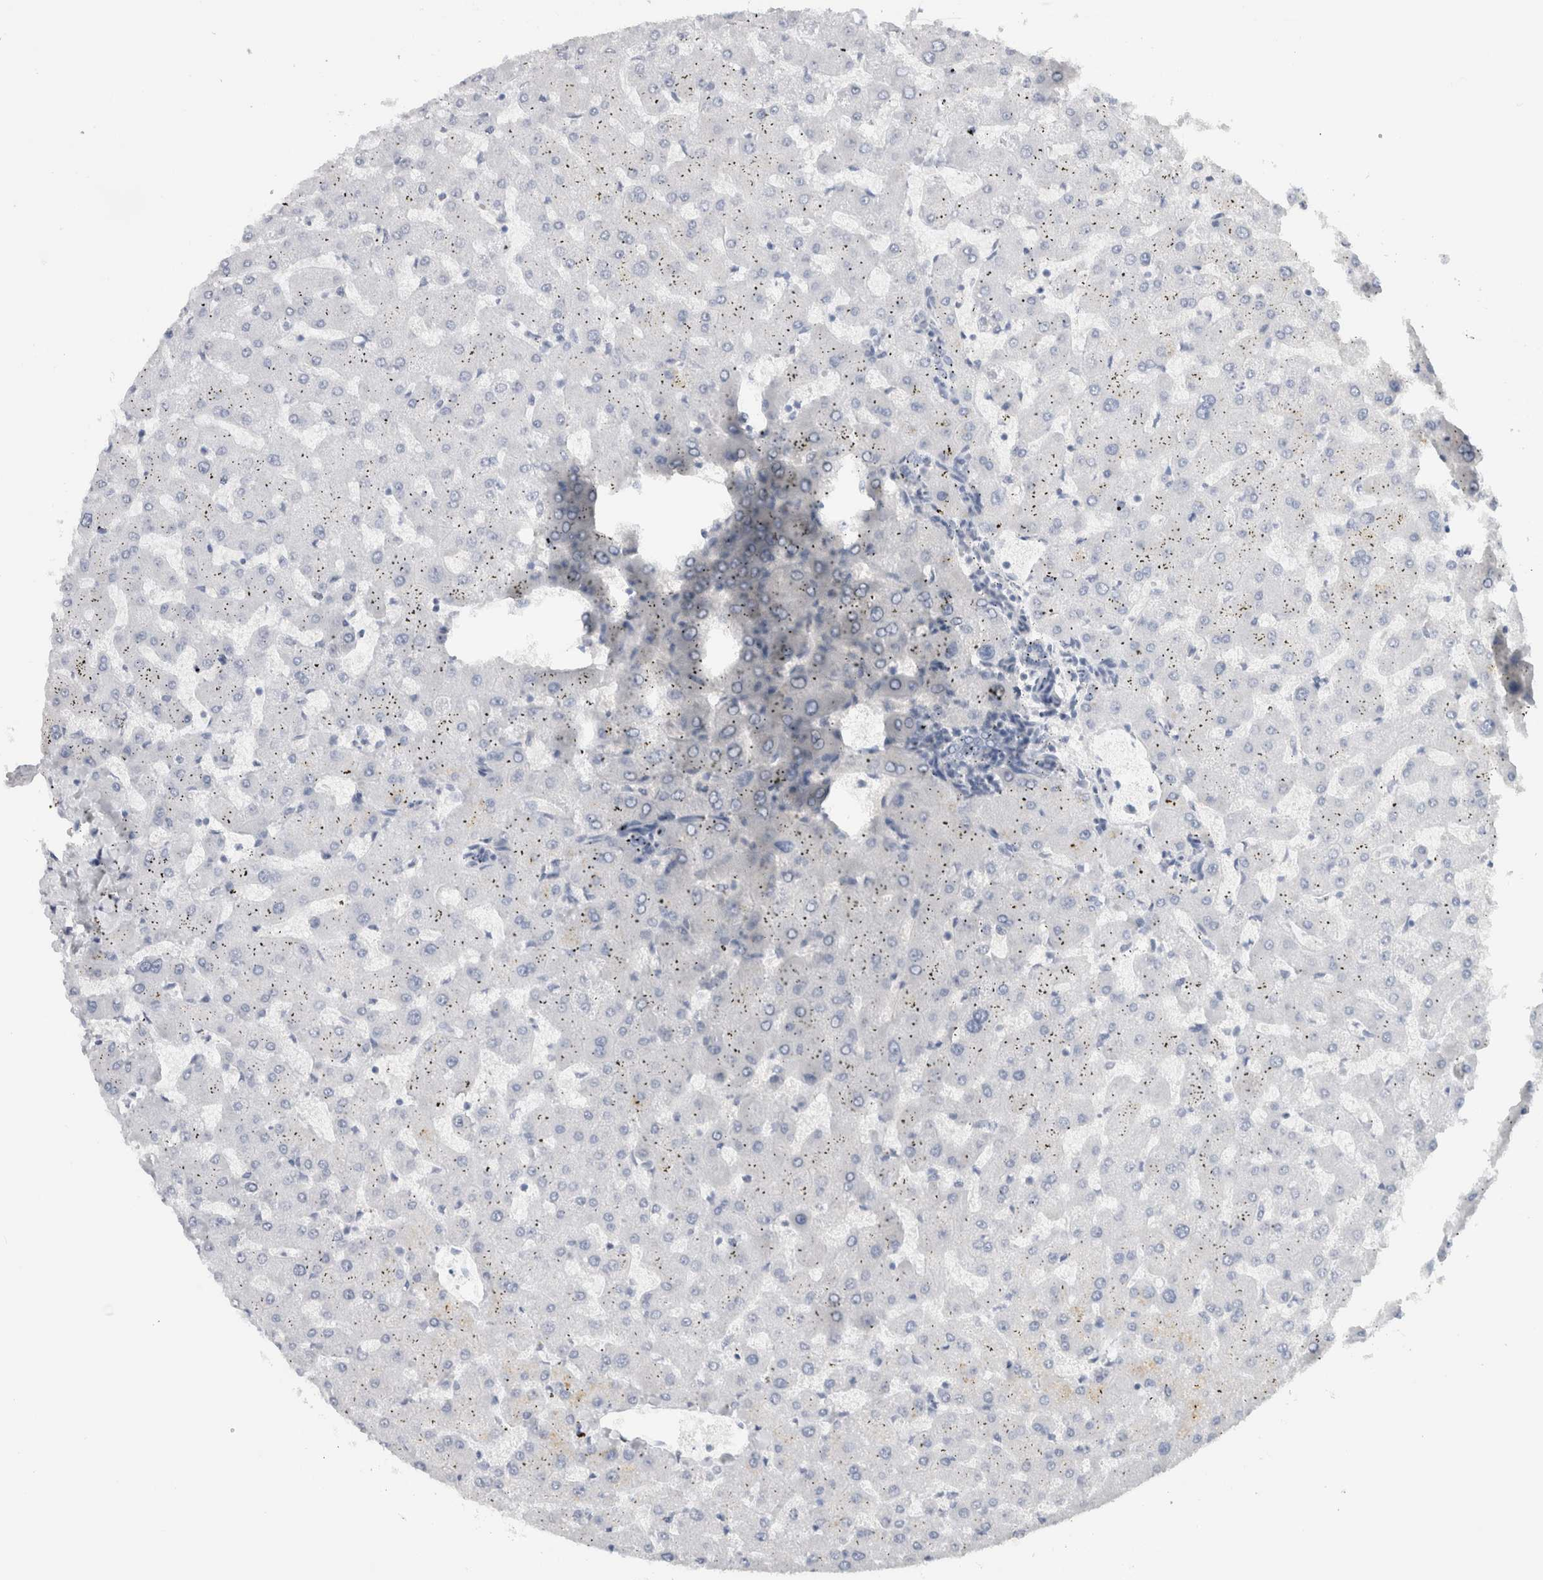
{"staining": {"intensity": "negative", "quantity": "none", "location": "none"}, "tissue": "liver", "cell_type": "Cholangiocytes", "image_type": "normal", "snomed": [{"axis": "morphology", "description": "Normal tissue, NOS"}, {"axis": "topography", "description": "Liver"}], "caption": "Immunohistochemistry of unremarkable liver reveals no staining in cholangiocytes. (DAB immunohistochemistry, high magnification).", "gene": "TONSL", "patient": {"sex": "female", "age": 63}}